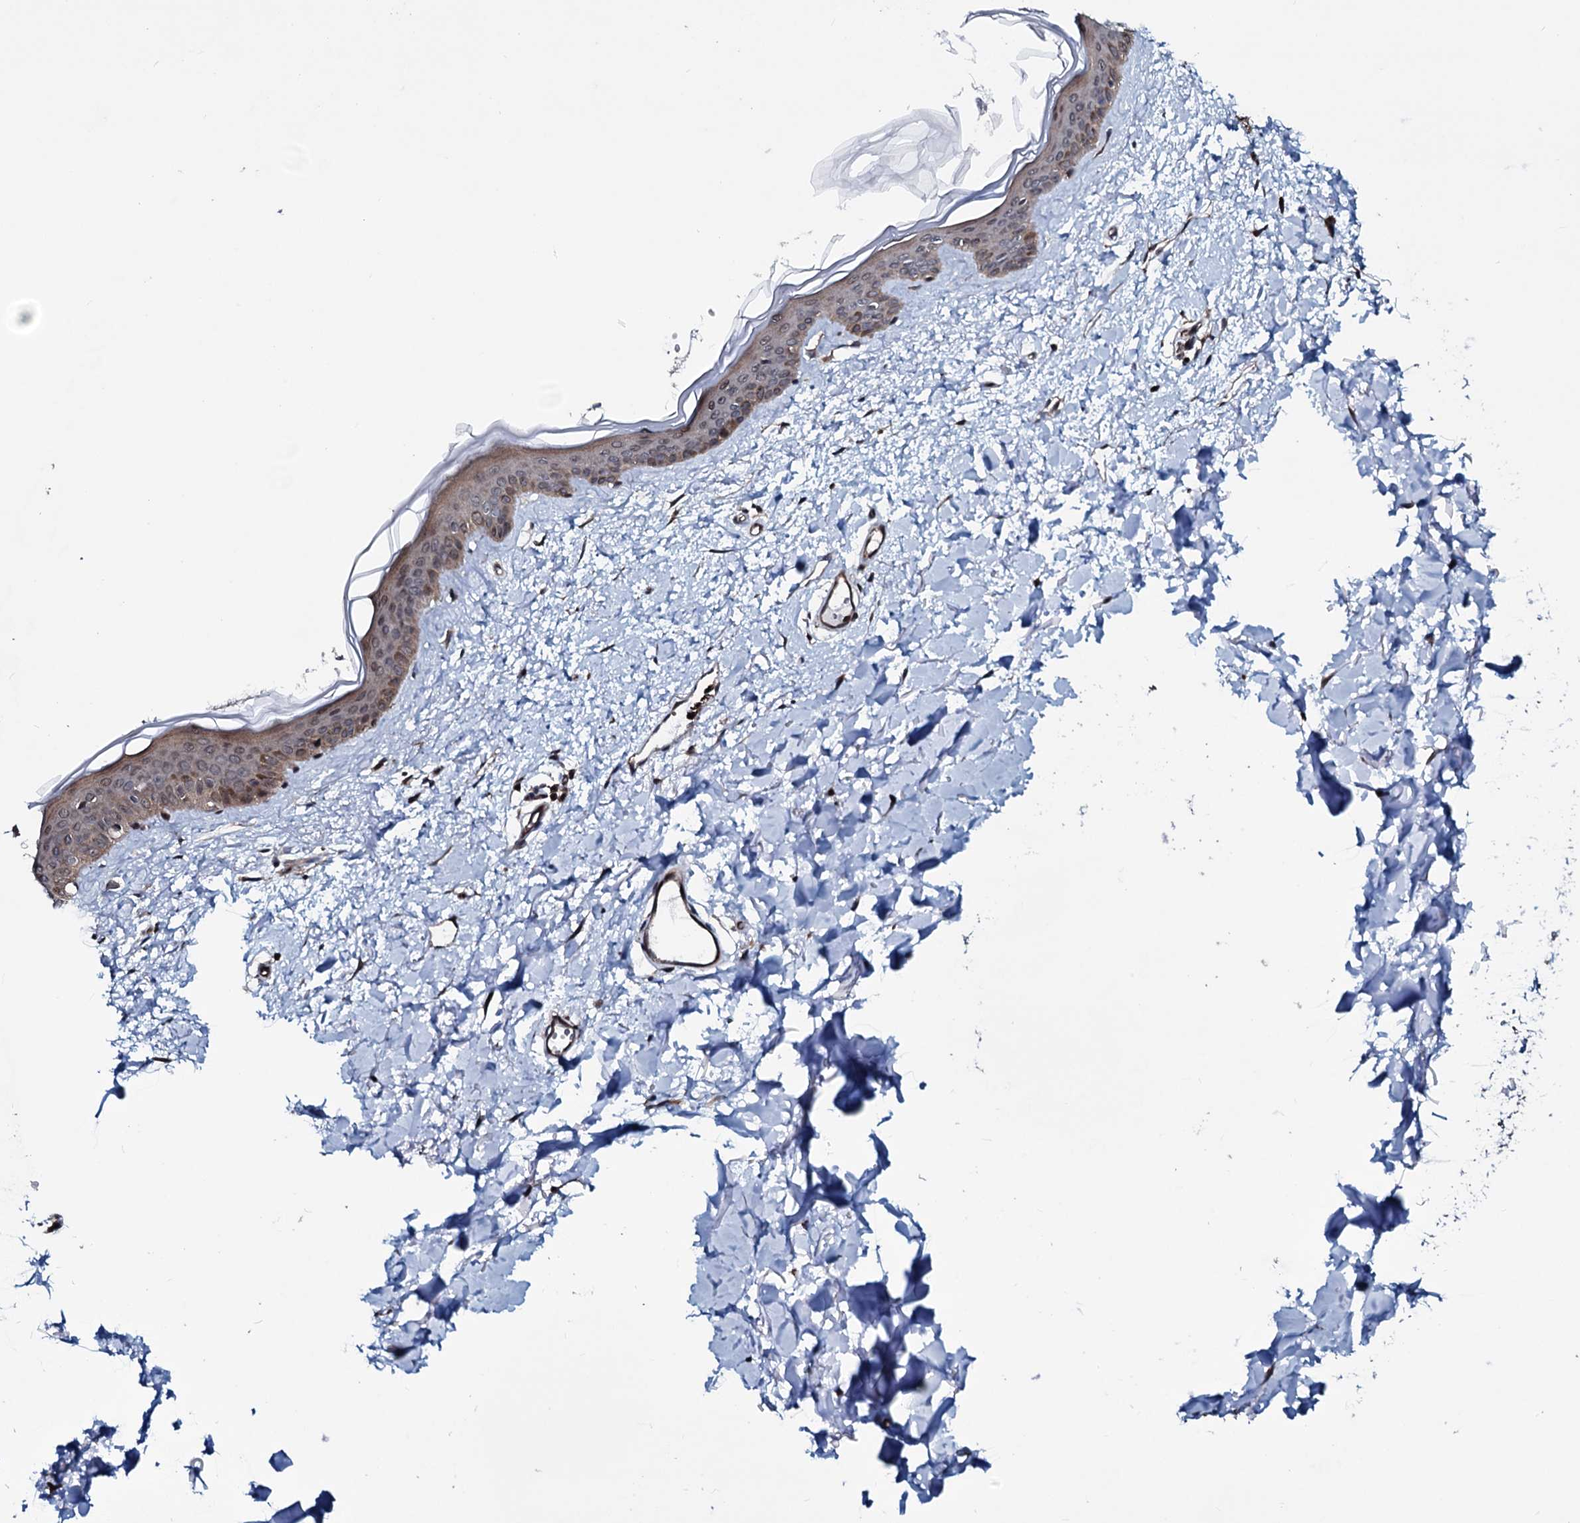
{"staining": {"intensity": "strong", "quantity": ">75%", "location": "cytoplasmic/membranous"}, "tissue": "skin", "cell_type": "Fibroblasts", "image_type": "normal", "snomed": [{"axis": "morphology", "description": "Normal tissue, NOS"}, {"axis": "topography", "description": "Skin"}], "caption": "A brown stain highlights strong cytoplasmic/membranous staining of a protein in fibroblasts of normal human skin. The staining was performed using DAB (3,3'-diaminobenzidine) to visualize the protein expression in brown, while the nuclei were stained in blue with hematoxylin (Magnification: 20x).", "gene": "OGFOD2", "patient": {"sex": "female", "age": 58}}